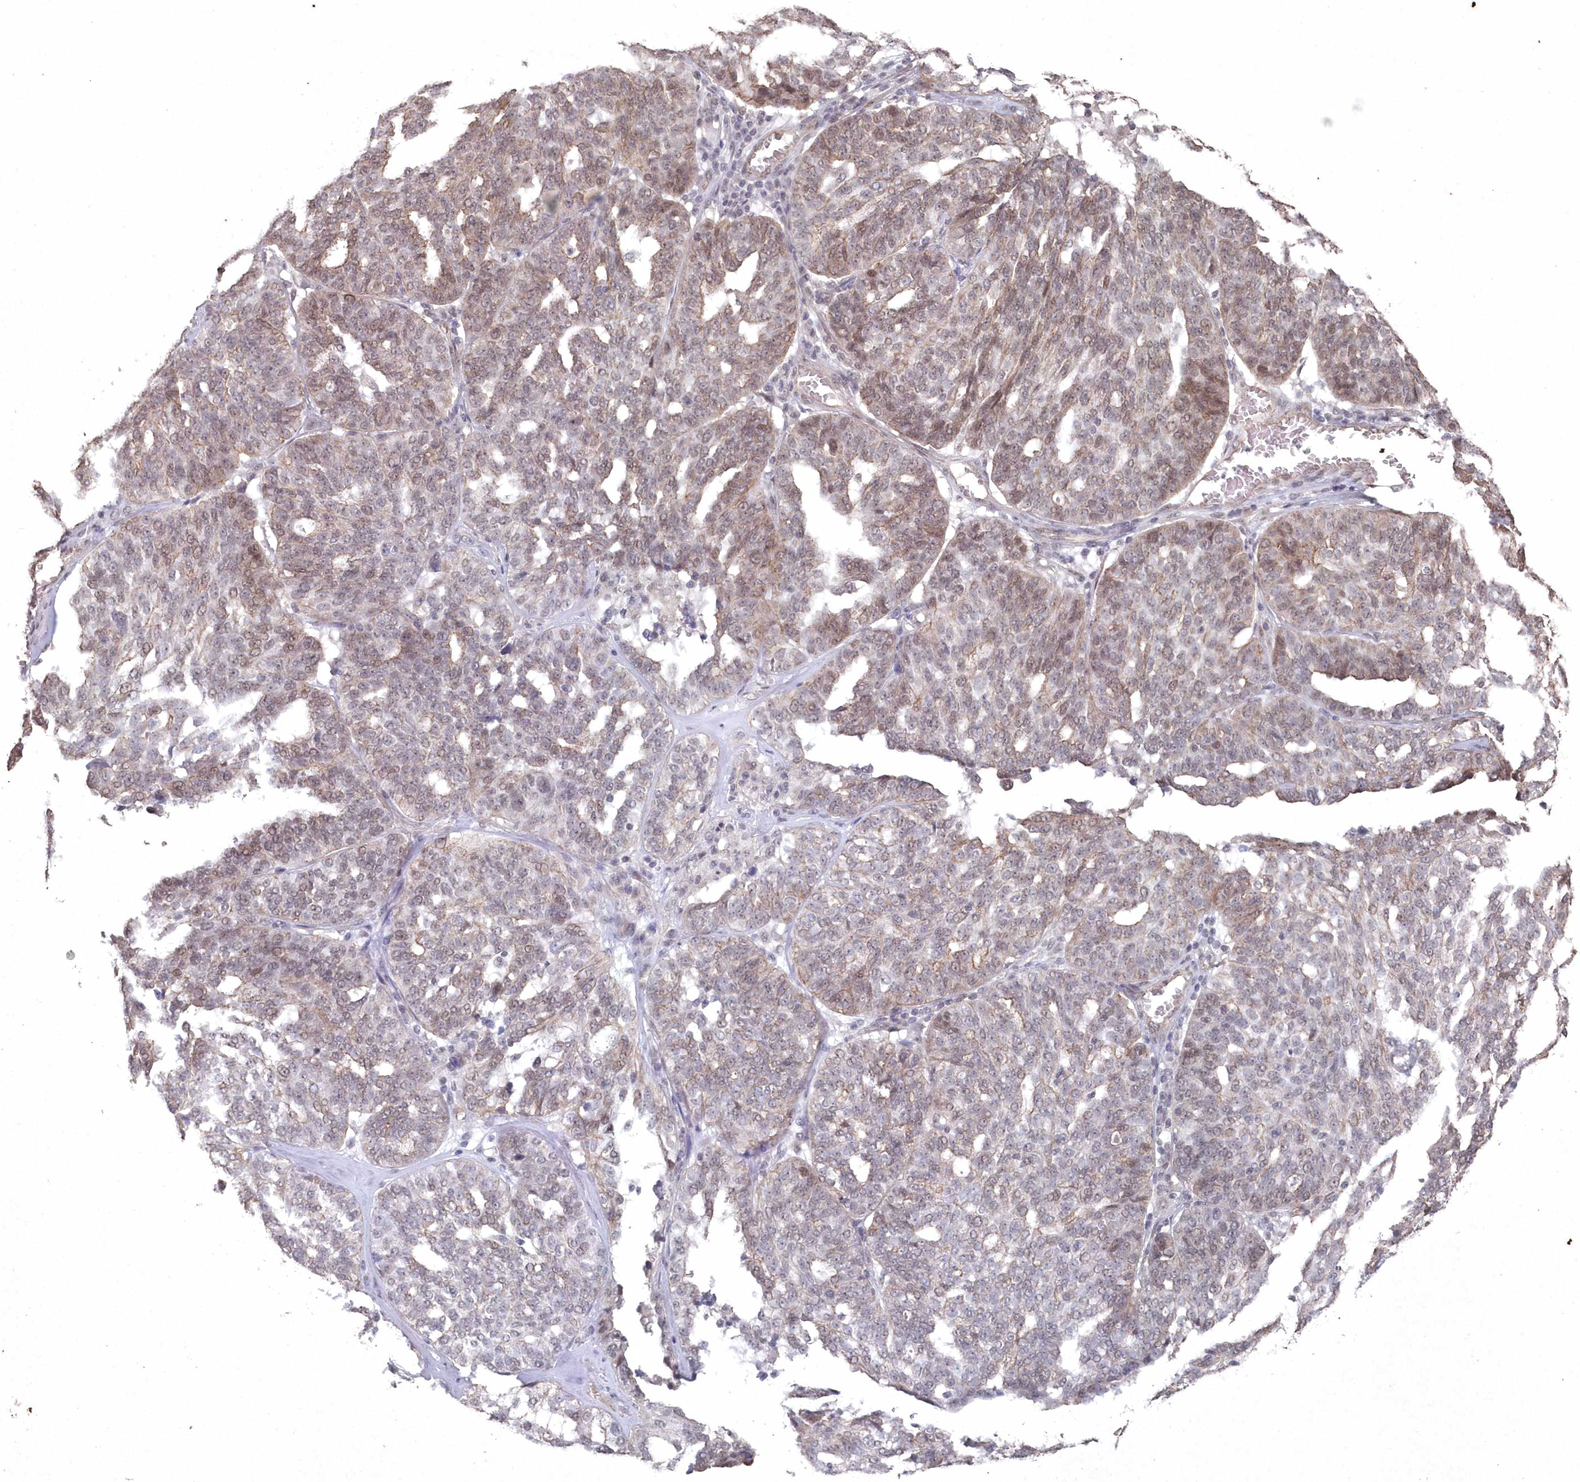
{"staining": {"intensity": "moderate", "quantity": "25%-75%", "location": "cytoplasmic/membranous,nuclear"}, "tissue": "ovarian cancer", "cell_type": "Tumor cells", "image_type": "cancer", "snomed": [{"axis": "morphology", "description": "Cystadenocarcinoma, serous, NOS"}, {"axis": "topography", "description": "Ovary"}], "caption": "About 25%-75% of tumor cells in ovarian cancer demonstrate moderate cytoplasmic/membranous and nuclear protein staining as visualized by brown immunohistochemical staining.", "gene": "VSIG2", "patient": {"sex": "female", "age": 59}}